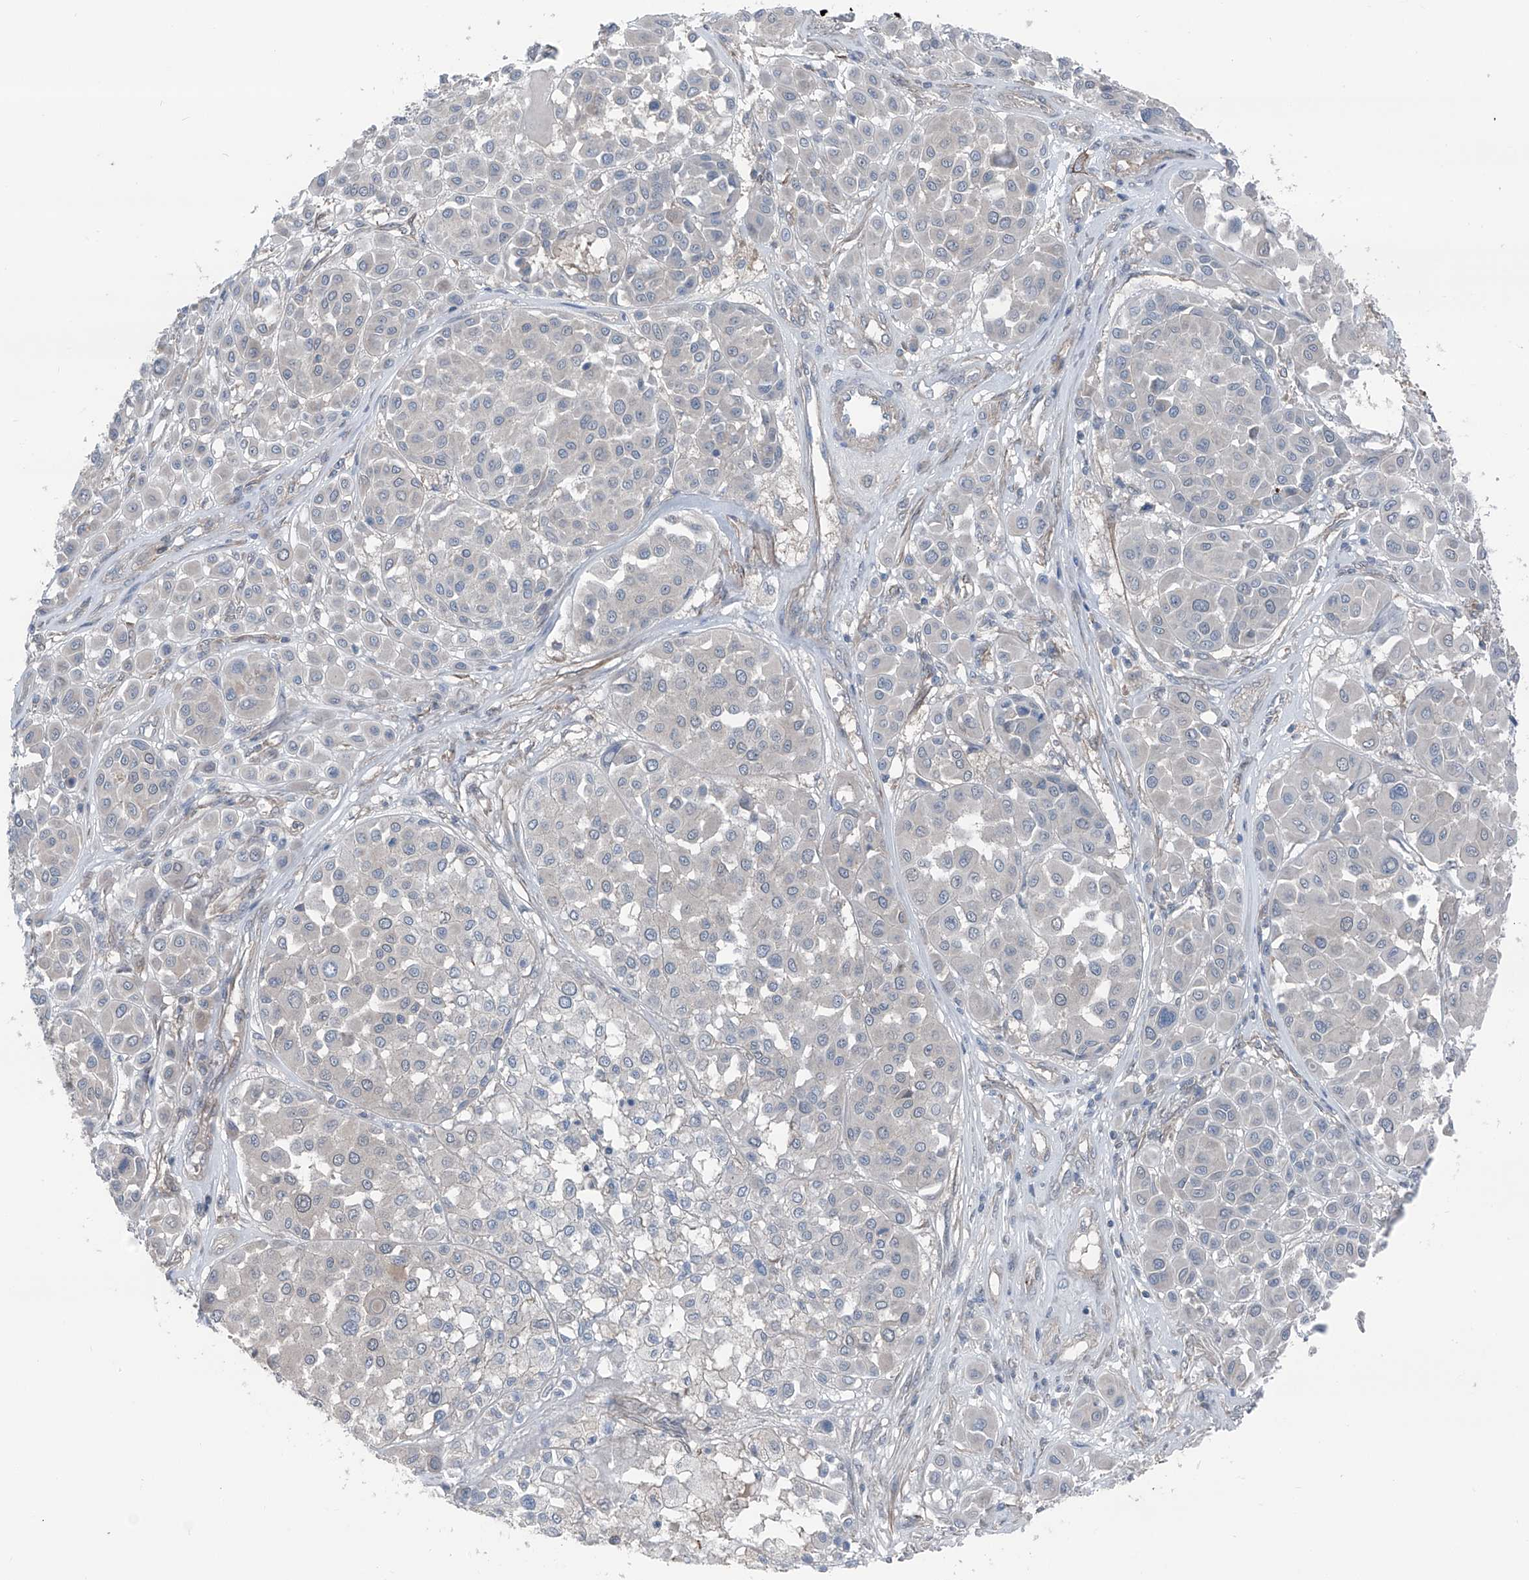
{"staining": {"intensity": "negative", "quantity": "none", "location": "none"}, "tissue": "melanoma", "cell_type": "Tumor cells", "image_type": "cancer", "snomed": [{"axis": "morphology", "description": "Malignant melanoma, Metastatic site"}, {"axis": "topography", "description": "Soft tissue"}], "caption": "Tumor cells are negative for protein expression in human malignant melanoma (metastatic site).", "gene": "HSPB11", "patient": {"sex": "male", "age": 41}}